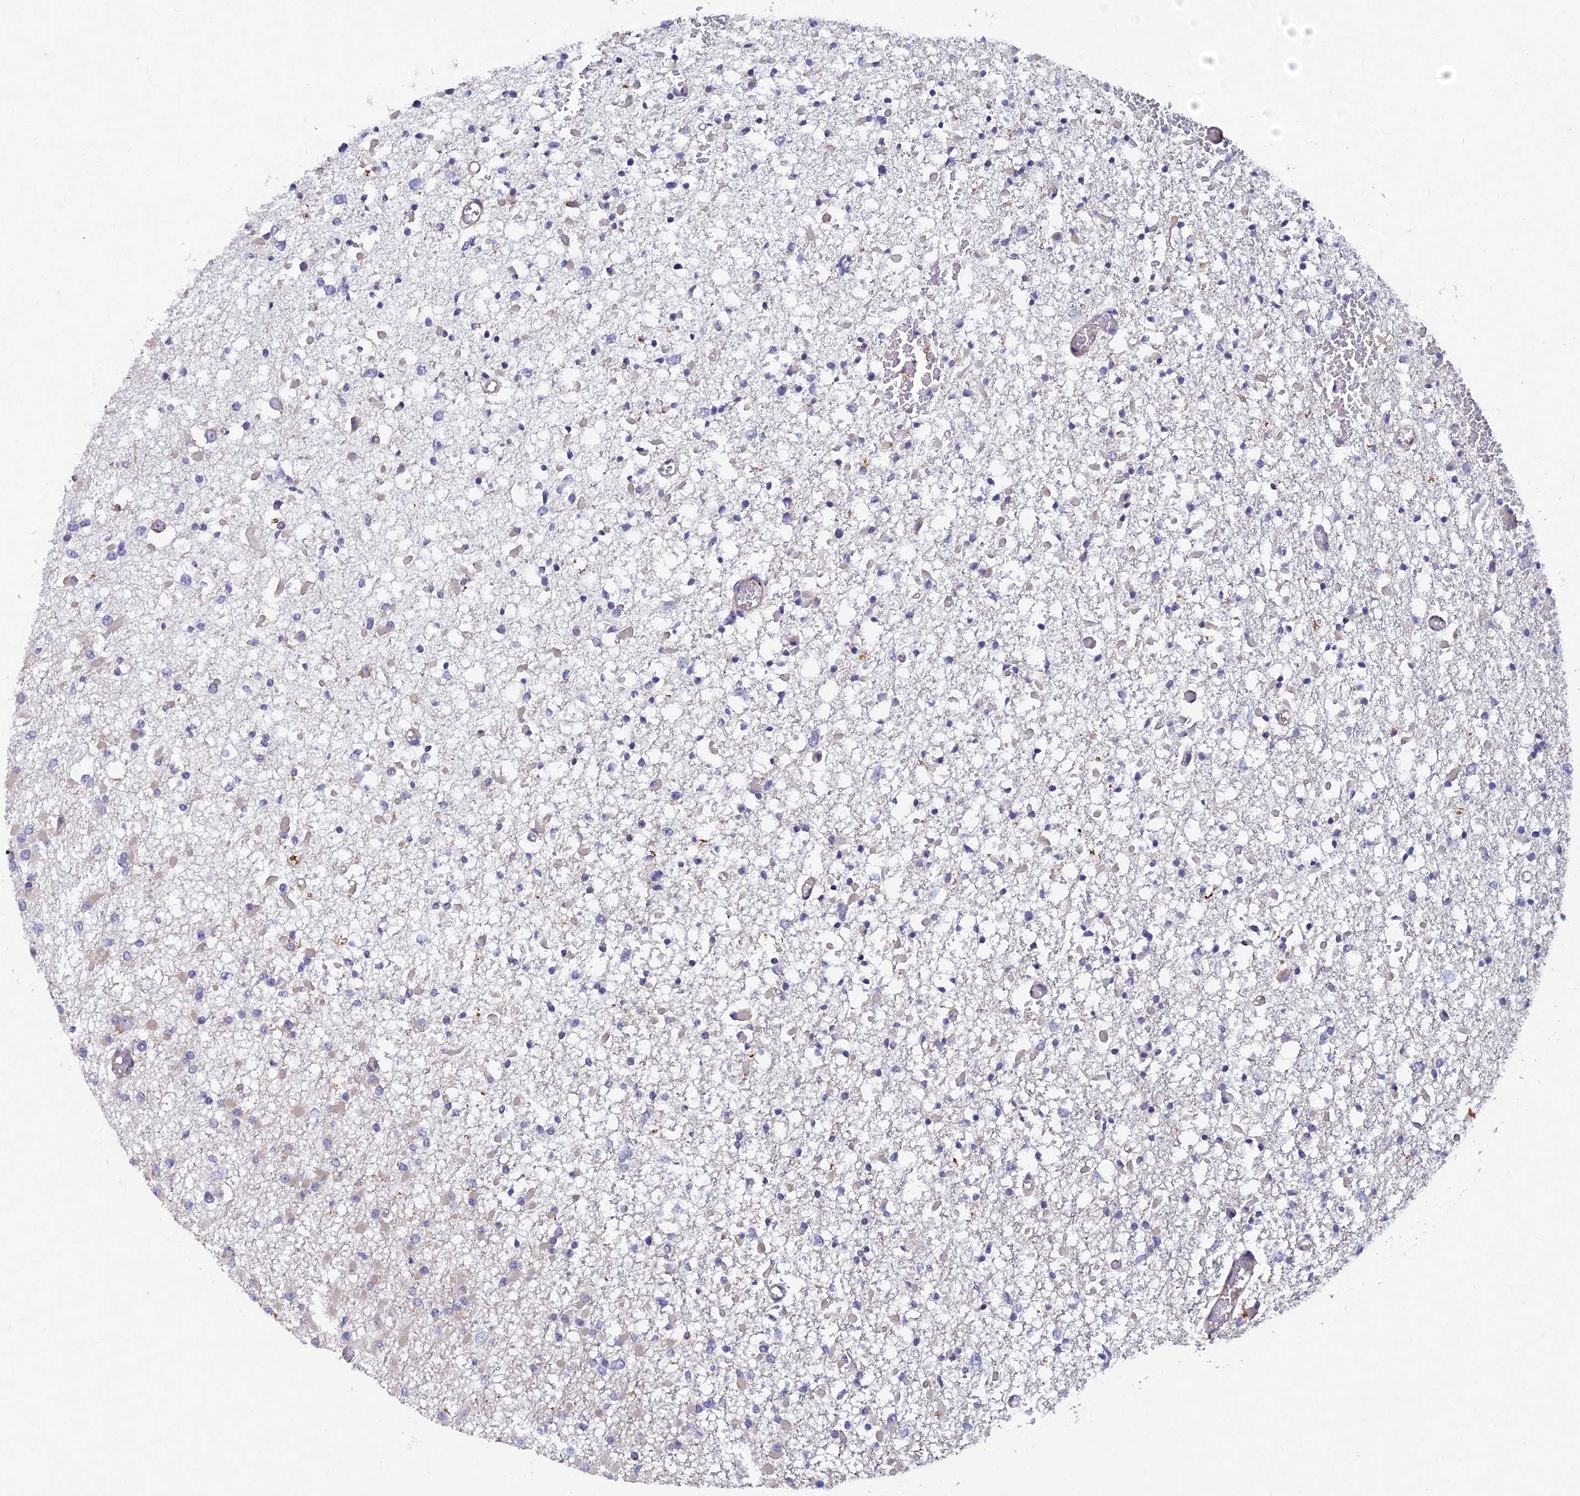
{"staining": {"intensity": "negative", "quantity": "none", "location": "none"}, "tissue": "glioma", "cell_type": "Tumor cells", "image_type": "cancer", "snomed": [{"axis": "morphology", "description": "Glioma, malignant, Low grade"}, {"axis": "topography", "description": "Brain"}], "caption": "This photomicrograph is of glioma stained with immunohistochemistry (IHC) to label a protein in brown with the nuclei are counter-stained blue. There is no expression in tumor cells.", "gene": "NCAPG", "patient": {"sex": "female", "age": 22}}